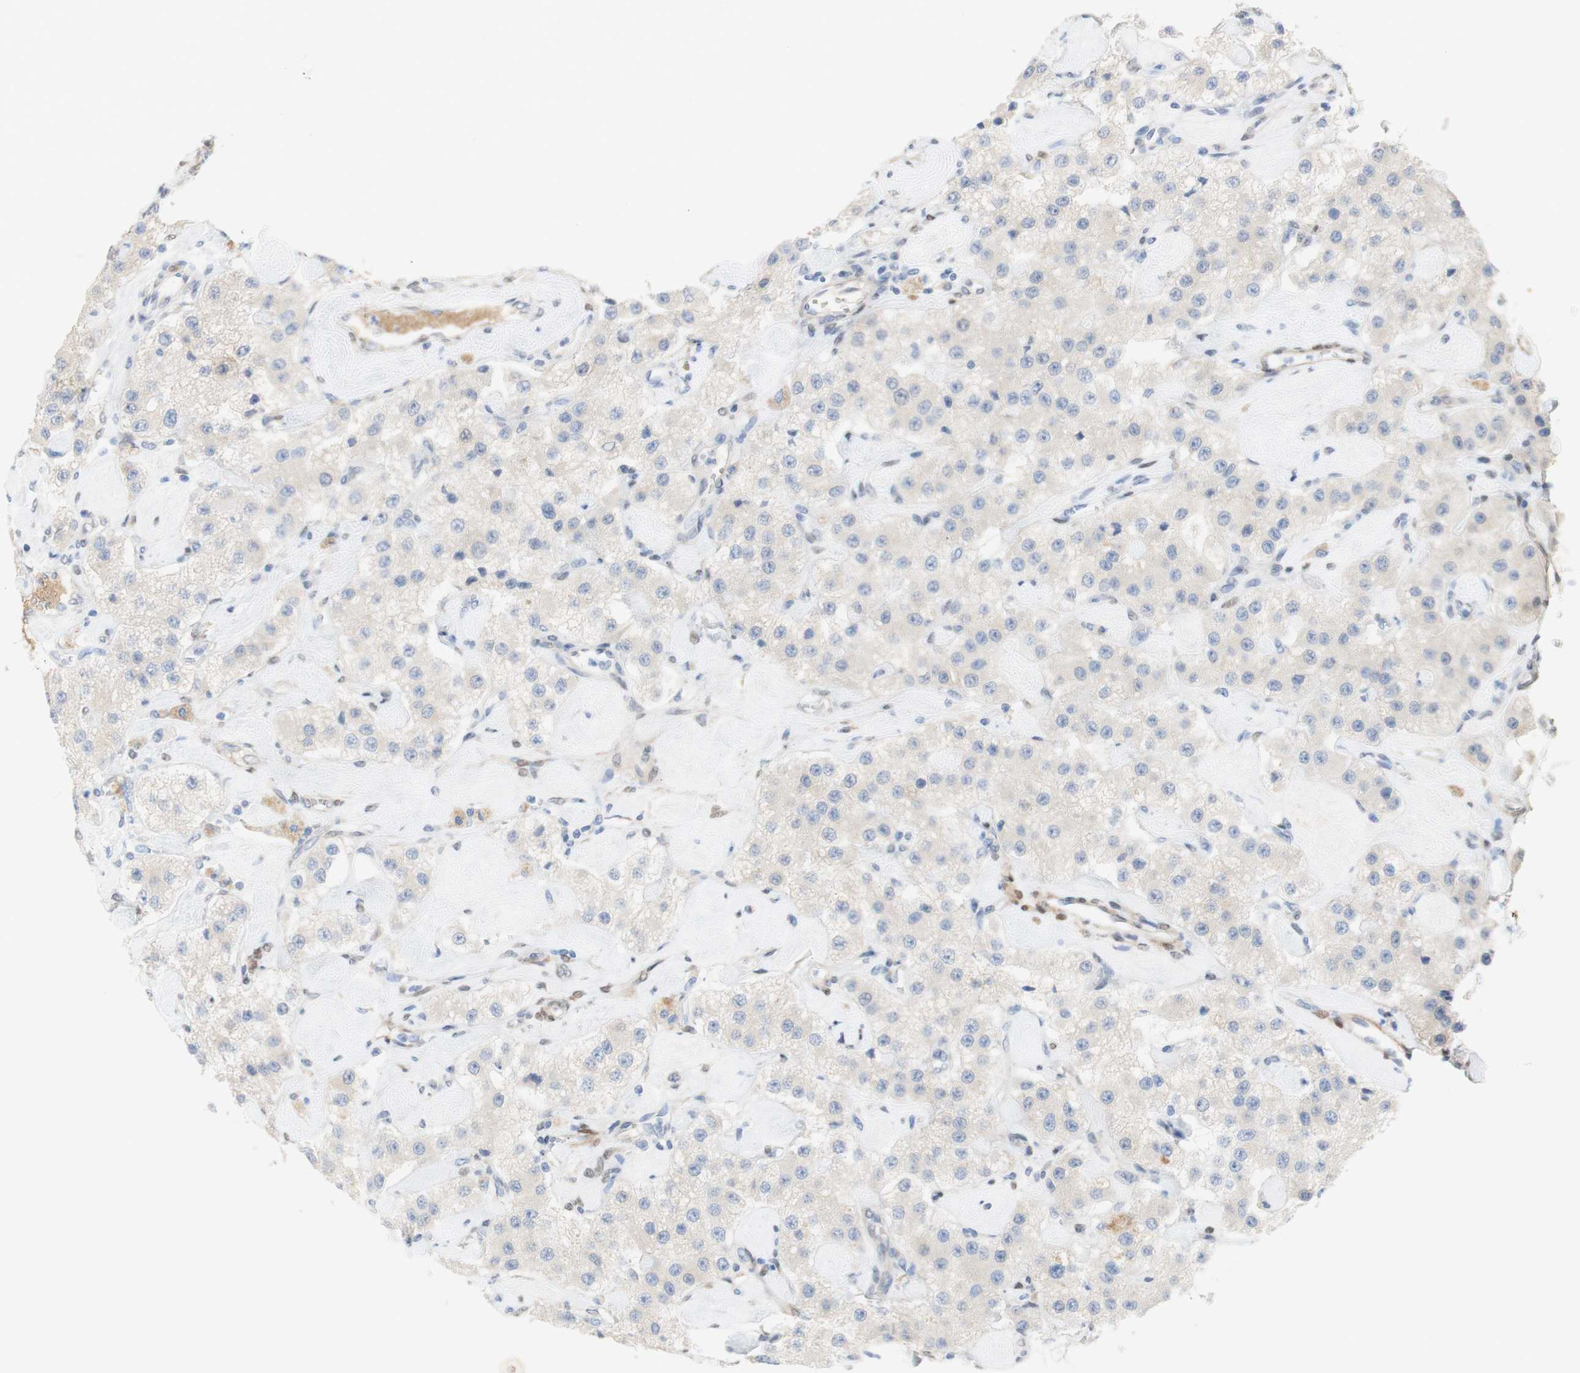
{"staining": {"intensity": "negative", "quantity": "none", "location": "none"}, "tissue": "carcinoid", "cell_type": "Tumor cells", "image_type": "cancer", "snomed": [{"axis": "morphology", "description": "Carcinoid, malignant, NOS"}, {"axis": "topography", "description": "Pancreas"}], "caption": "DAB immunohistochemical staining of human carcinoid shows no significant expression in tumor cells.", "gene": "SELENBP1", "patient": {"sex": "male", "age": 41}}